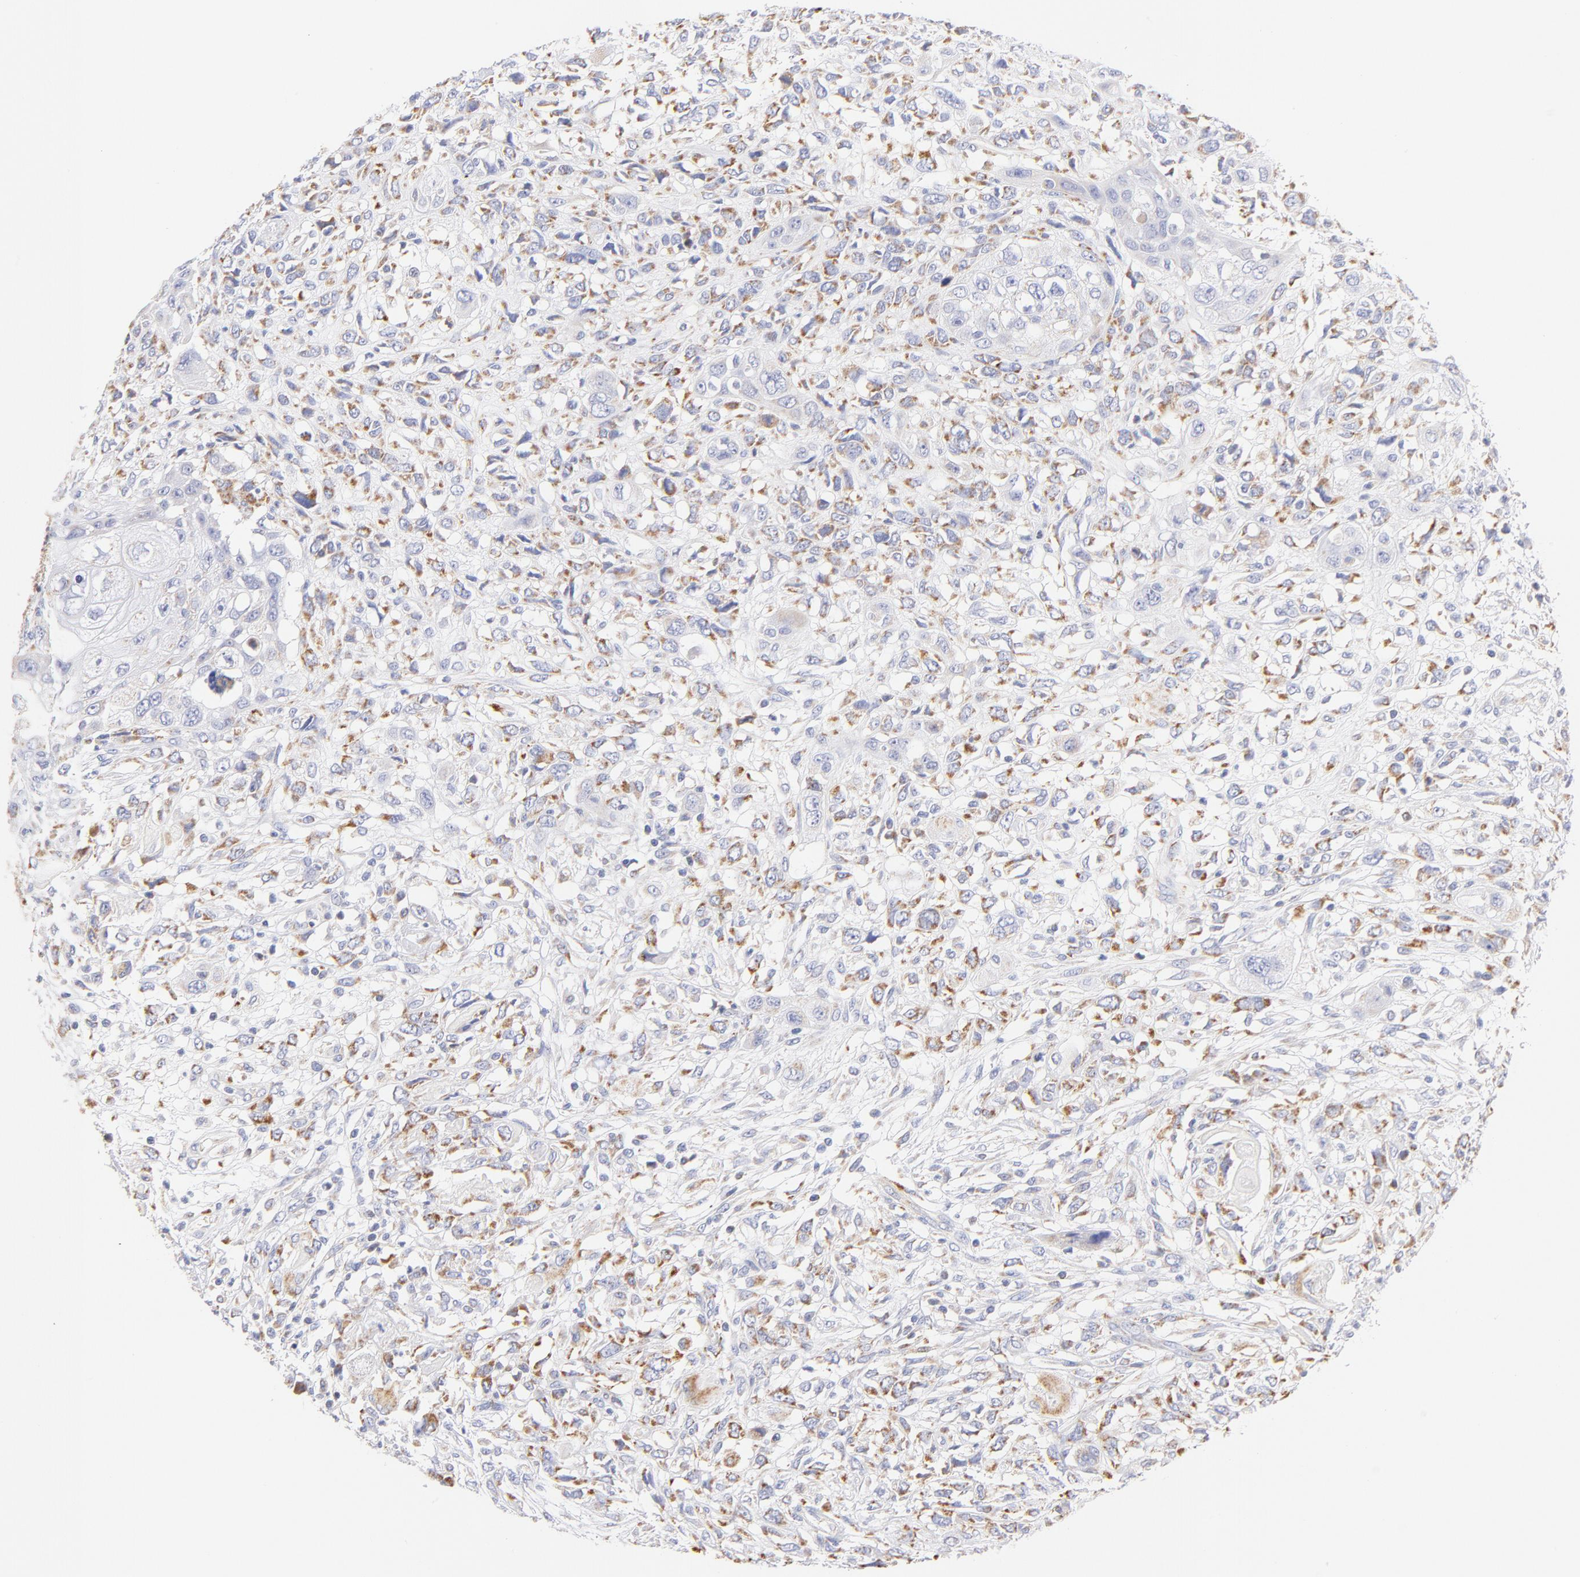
{"staining": {"intensity": "moderate", "quantity": ">75%", "location": "cytoplasmic/membranous"}, "tissue": "head and neck cancer", "cell_type": "Tumor cells", "image_type": "cancer", "snomed": [{"axis": "morphology", "description": "Neoplasm, malignant, NOS"}, {"axis": "topography", "description": "Salivary gland"}, {"axis": "topography", "description": "Head-Neck"}], "caption": "Head and neck cancer (malignant neoplasm) stained for a protein (brown) reveals moderate cytoplasmic/membranous positive positivity in about >75% of tumor cells.", "gene": "AIFM1", "patient": {"sex": "male", "age": 43}}